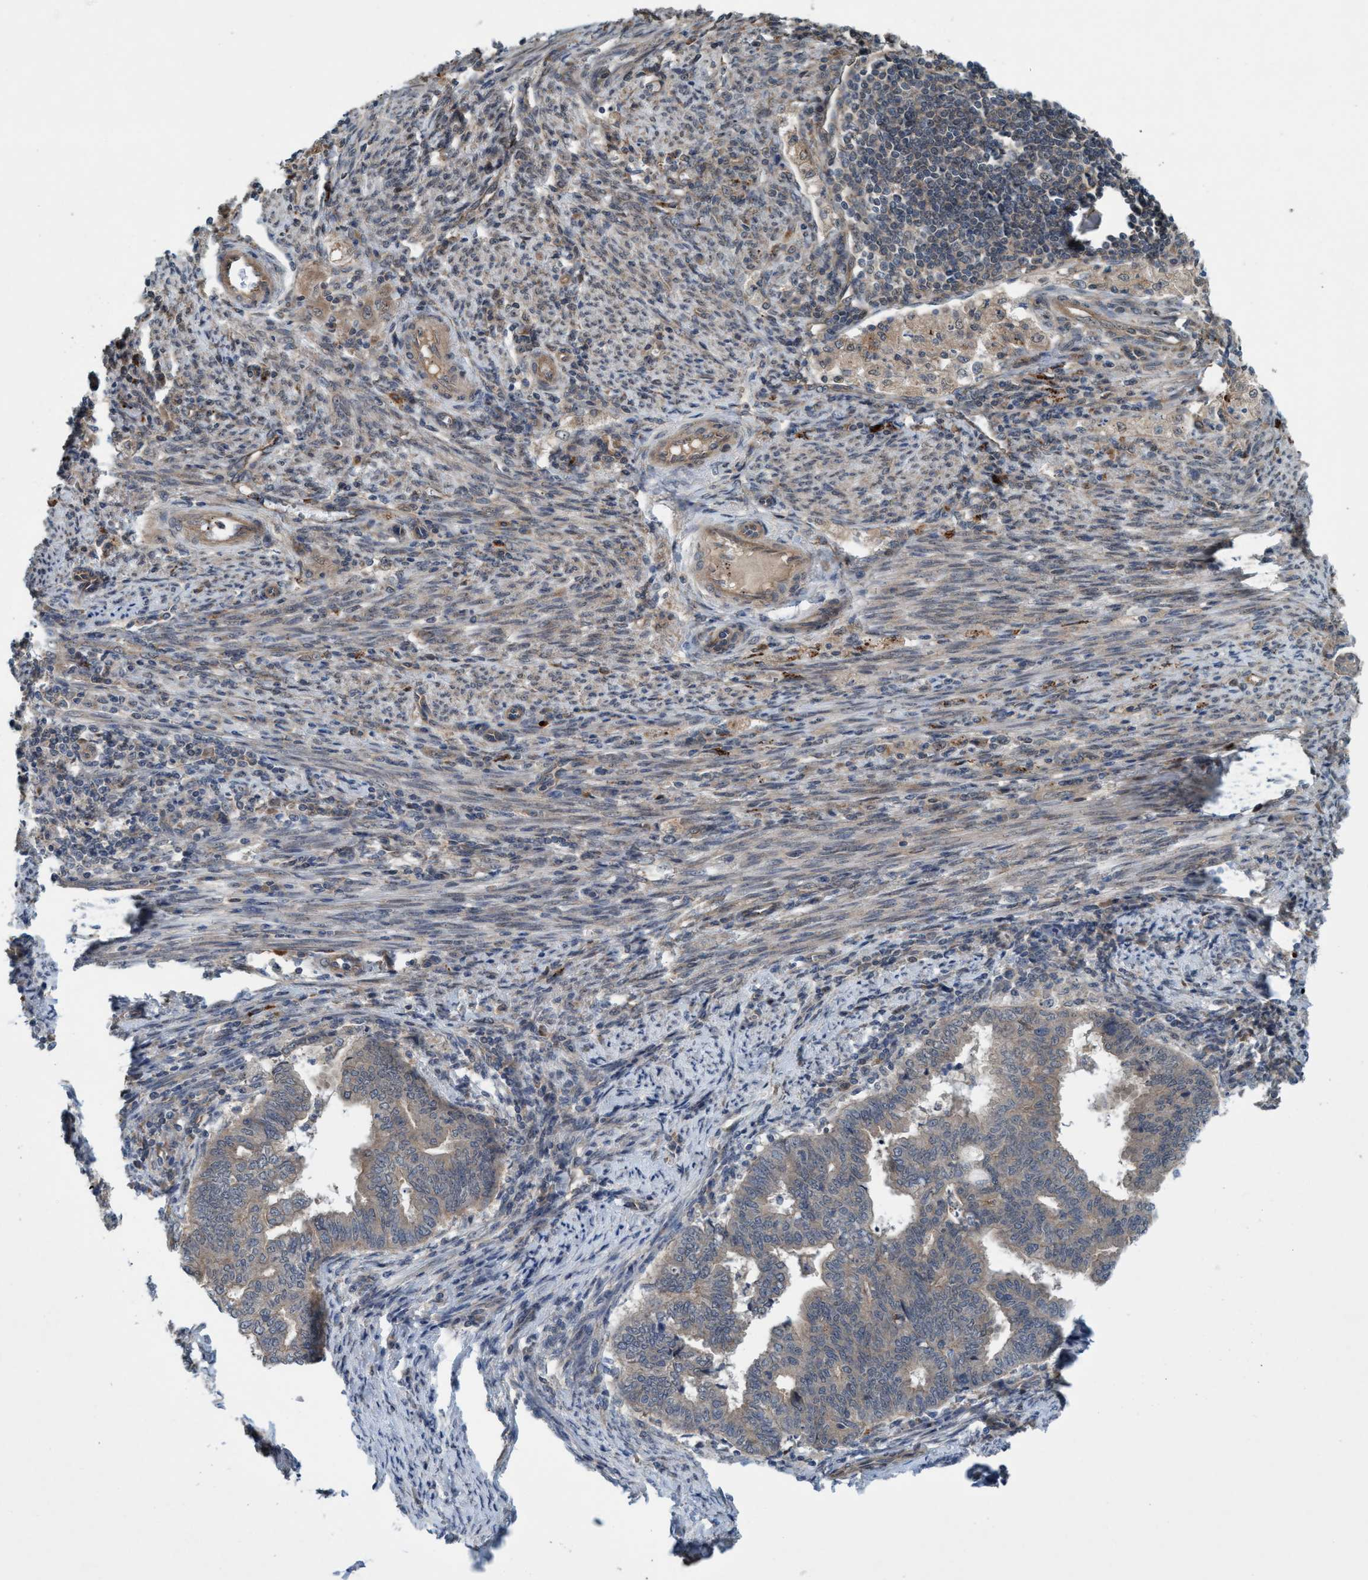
{"staining": {"intensity": "weak", "quantity": "<25%", "location": "cytoplasmic/membranous"}, "tissue": "endometrial cancer", "cell_type": "Tumor cells", "image_type": "cancer", "snomed": [{"axis": "morphology", "description": "Polyp, NOS"}, {"axis": "morphology", "description": "Adenocarcinoma, NOS"}, {"axis": "morphology", "description": "Adenoma, NOS"}, {"axis": "topography", "description": "Endometrium"}], "caption": "A histopathology image of endometrial cancer (adenoma) stained for a protein displays no brown staining in tumor cells.", "gene": "TRIM65", "patient": {"sex": "female", "age": 79}}